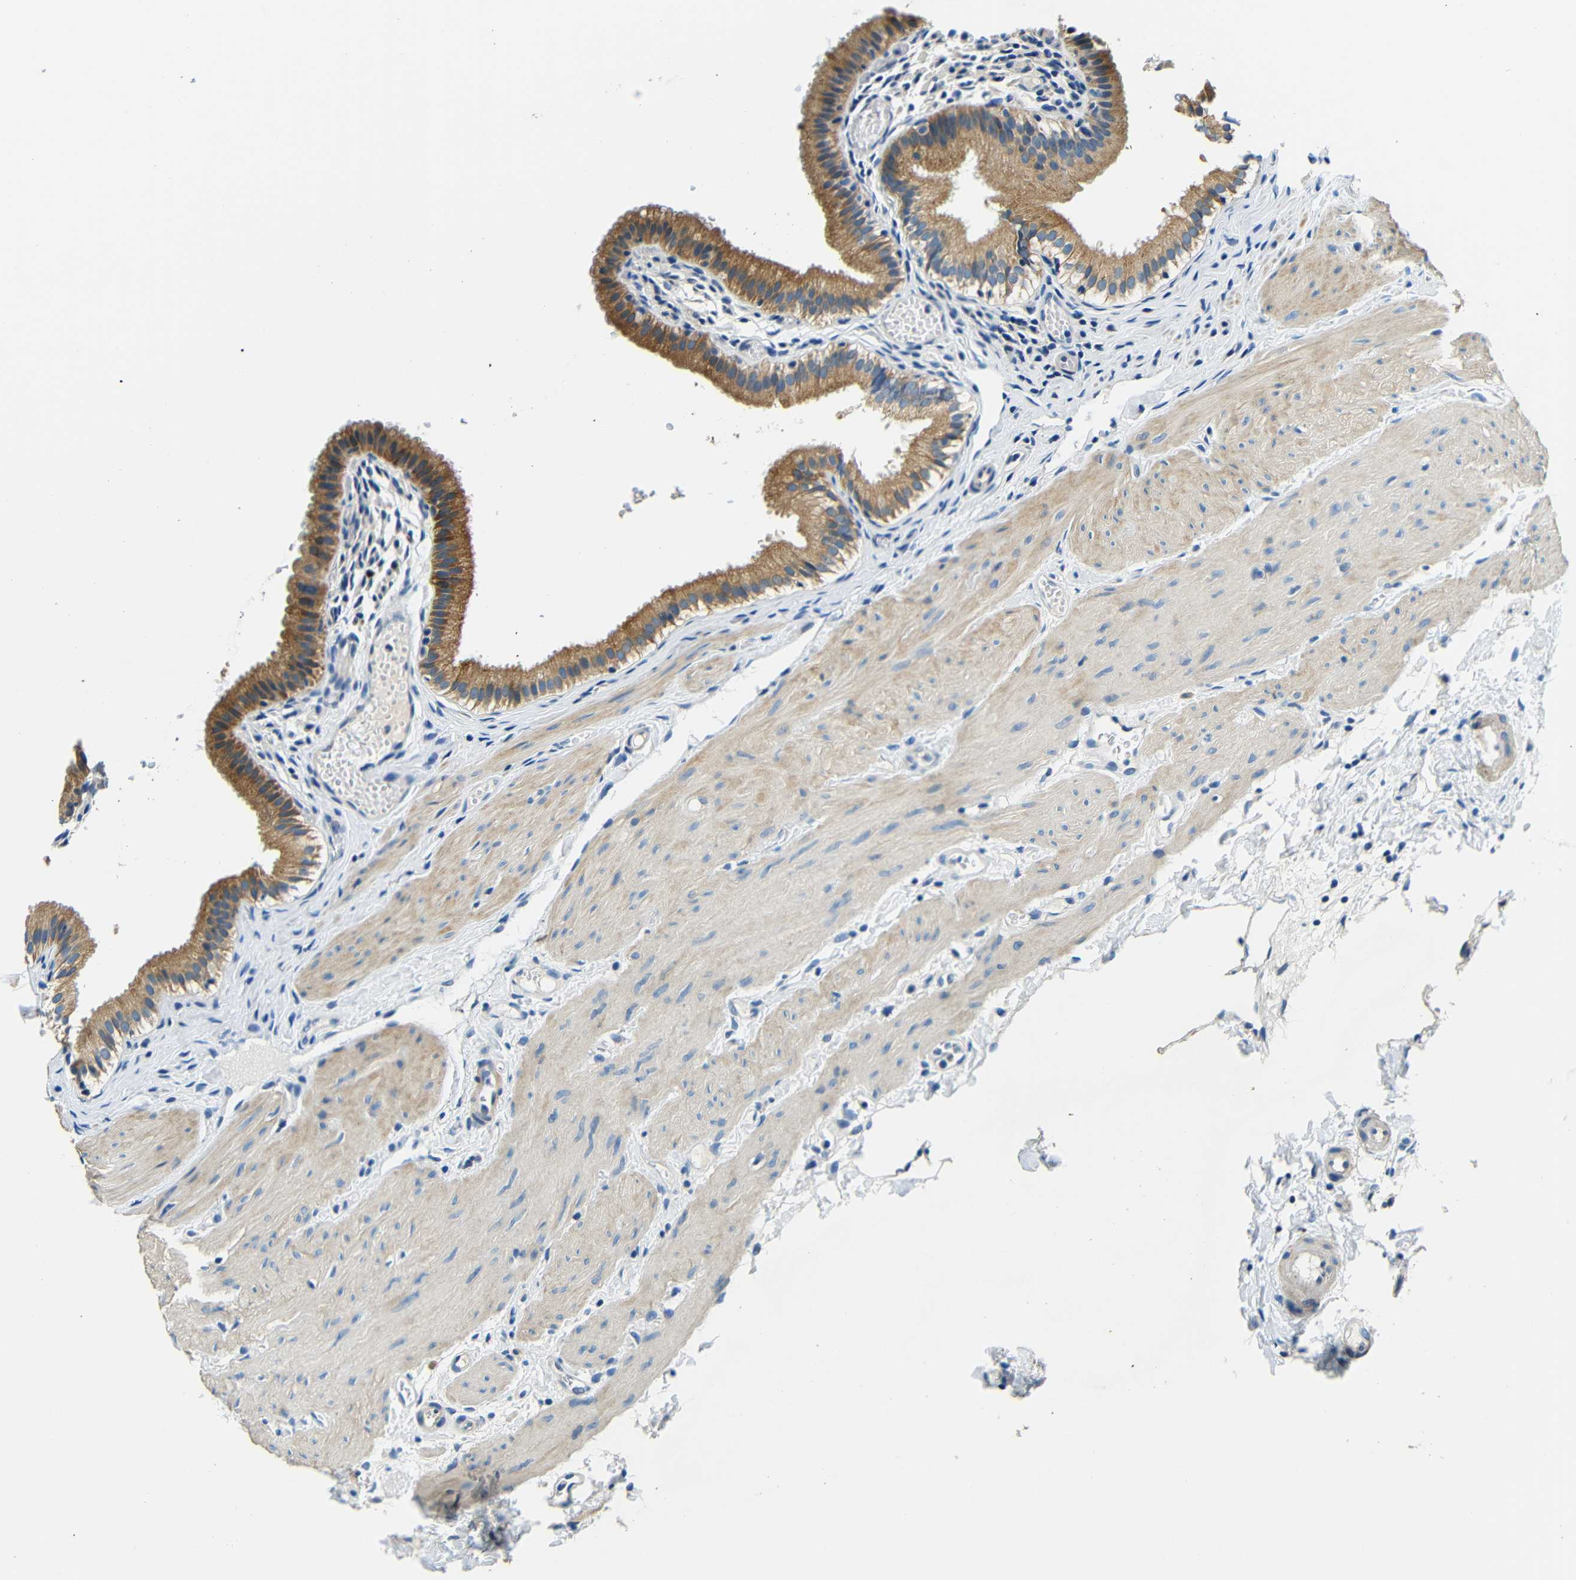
{"staining": {"intensity": "moderate", "quantity": ">75%", "location": "cytoplasmic/membranous"}, "tissue": "gallbladder", "cell_type": "Glandular cells", "image_type": "normal", "snomed": [{"axis": "morphology", "description": "Normal tissue, NOS"}, {"axis": "topography", "description": "Gallbladder"}], "caption": "The photomicrograph reveals immunohistochemical staining of benign gallbladder. There is moderate cytoplasmic/membranous positivity is present in approximately >75% of glandular cells. (IHC, brightfield microscopy, high magnification).", "gene": "FMO5", "patient": {"sex": "female", "age": 26}}